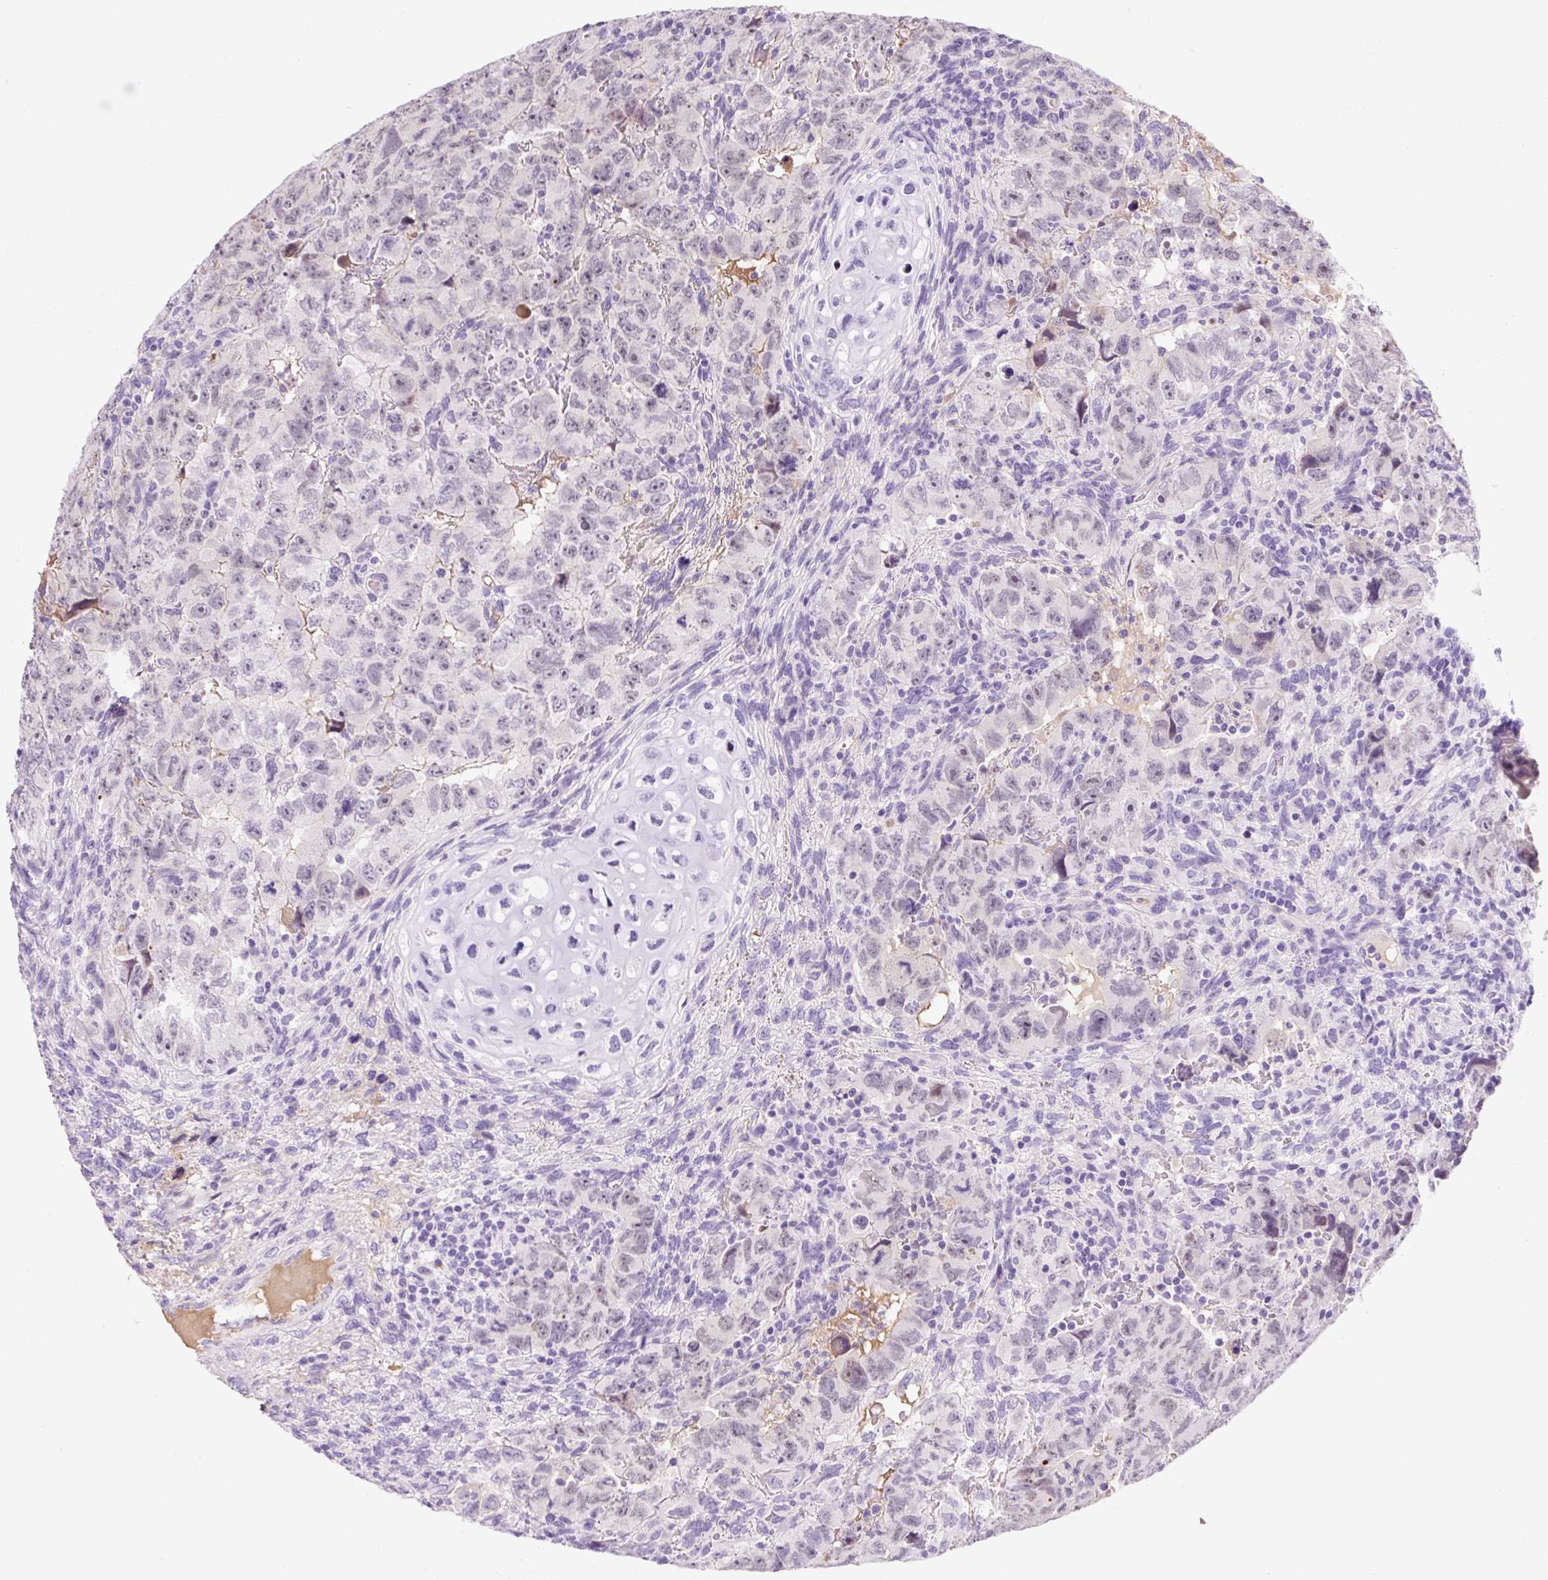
{"staining": {"intensity": "negative", "quantity": "none", "location": "none"}, "tissue": "testis cancer", "cell_type": "Tumor cells", "image_type": "cancer", "snomed": [{"axis": "morphology", "description": "Carcinoma, Embryonal, NOS"}, {"axis": "topography", "description": "Testis"}], "caption": "Protein analysis of embryonal carcinoma (testis) shows no significant expression in tumor cells.", "gene": "ZNF121", "patient": {"sex": "male", "age": 24}}